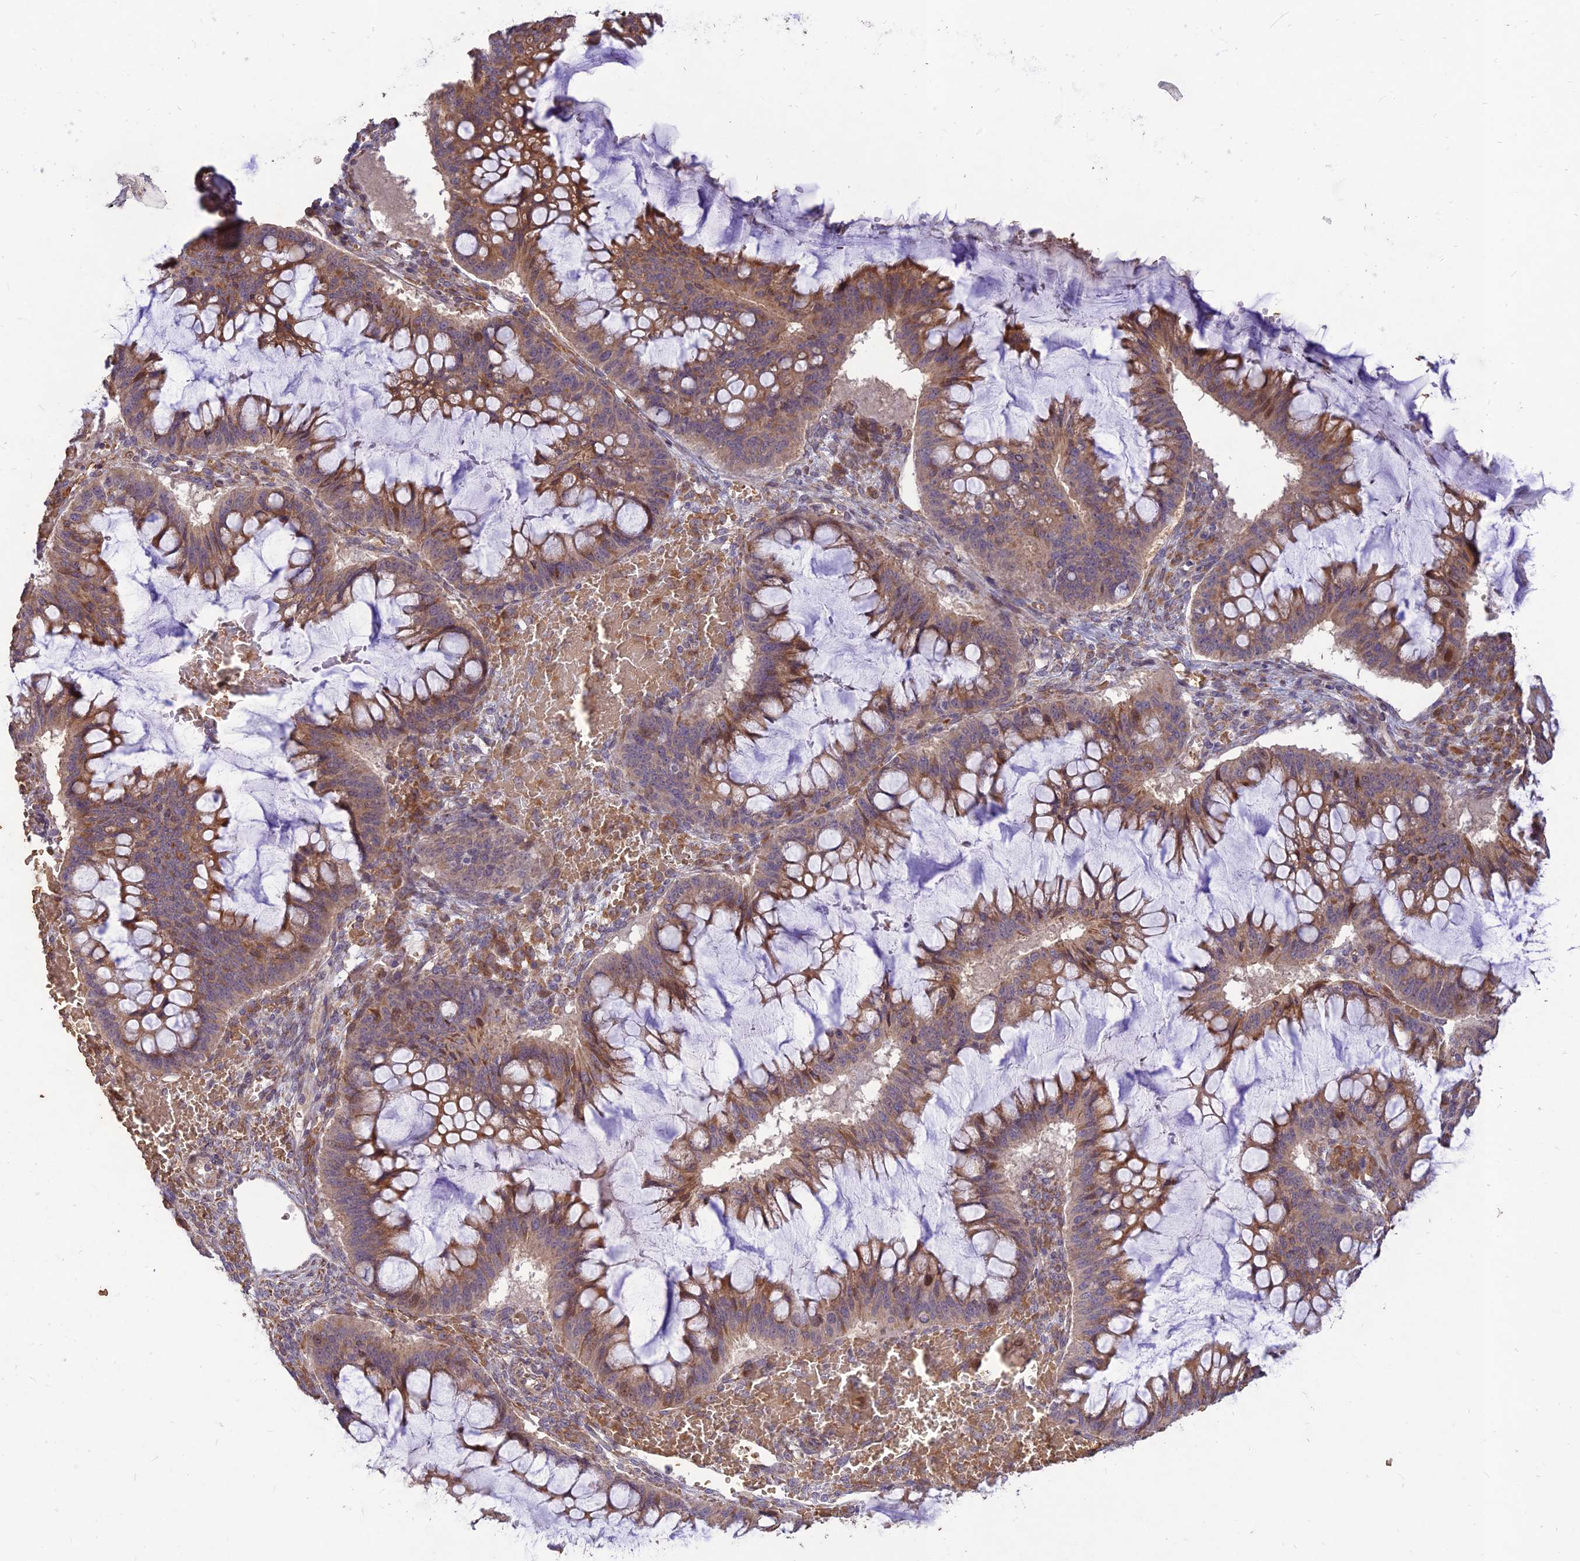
{"staining": {"intensity": "weak", "quantity": ">75%", "location": "cytoplasmic/membranous"}, "tissue": "ovarian cancer", "cell_type": "Tumor cells", "image_type": "cancer", "snomed": [{"axis": "morphology", "description": "Cystadenocarcinoma, mucinous, NOS"}, {"axis": "topography", "description": "Ovary"}], "caption": "Ovarian cancer stained with IHC demonstrates weak cytoplasmic/membranous staining in about >75% of tumor cells.", "gene": "PPP1R11", "patient": {"sex": "female", "age": 73}}